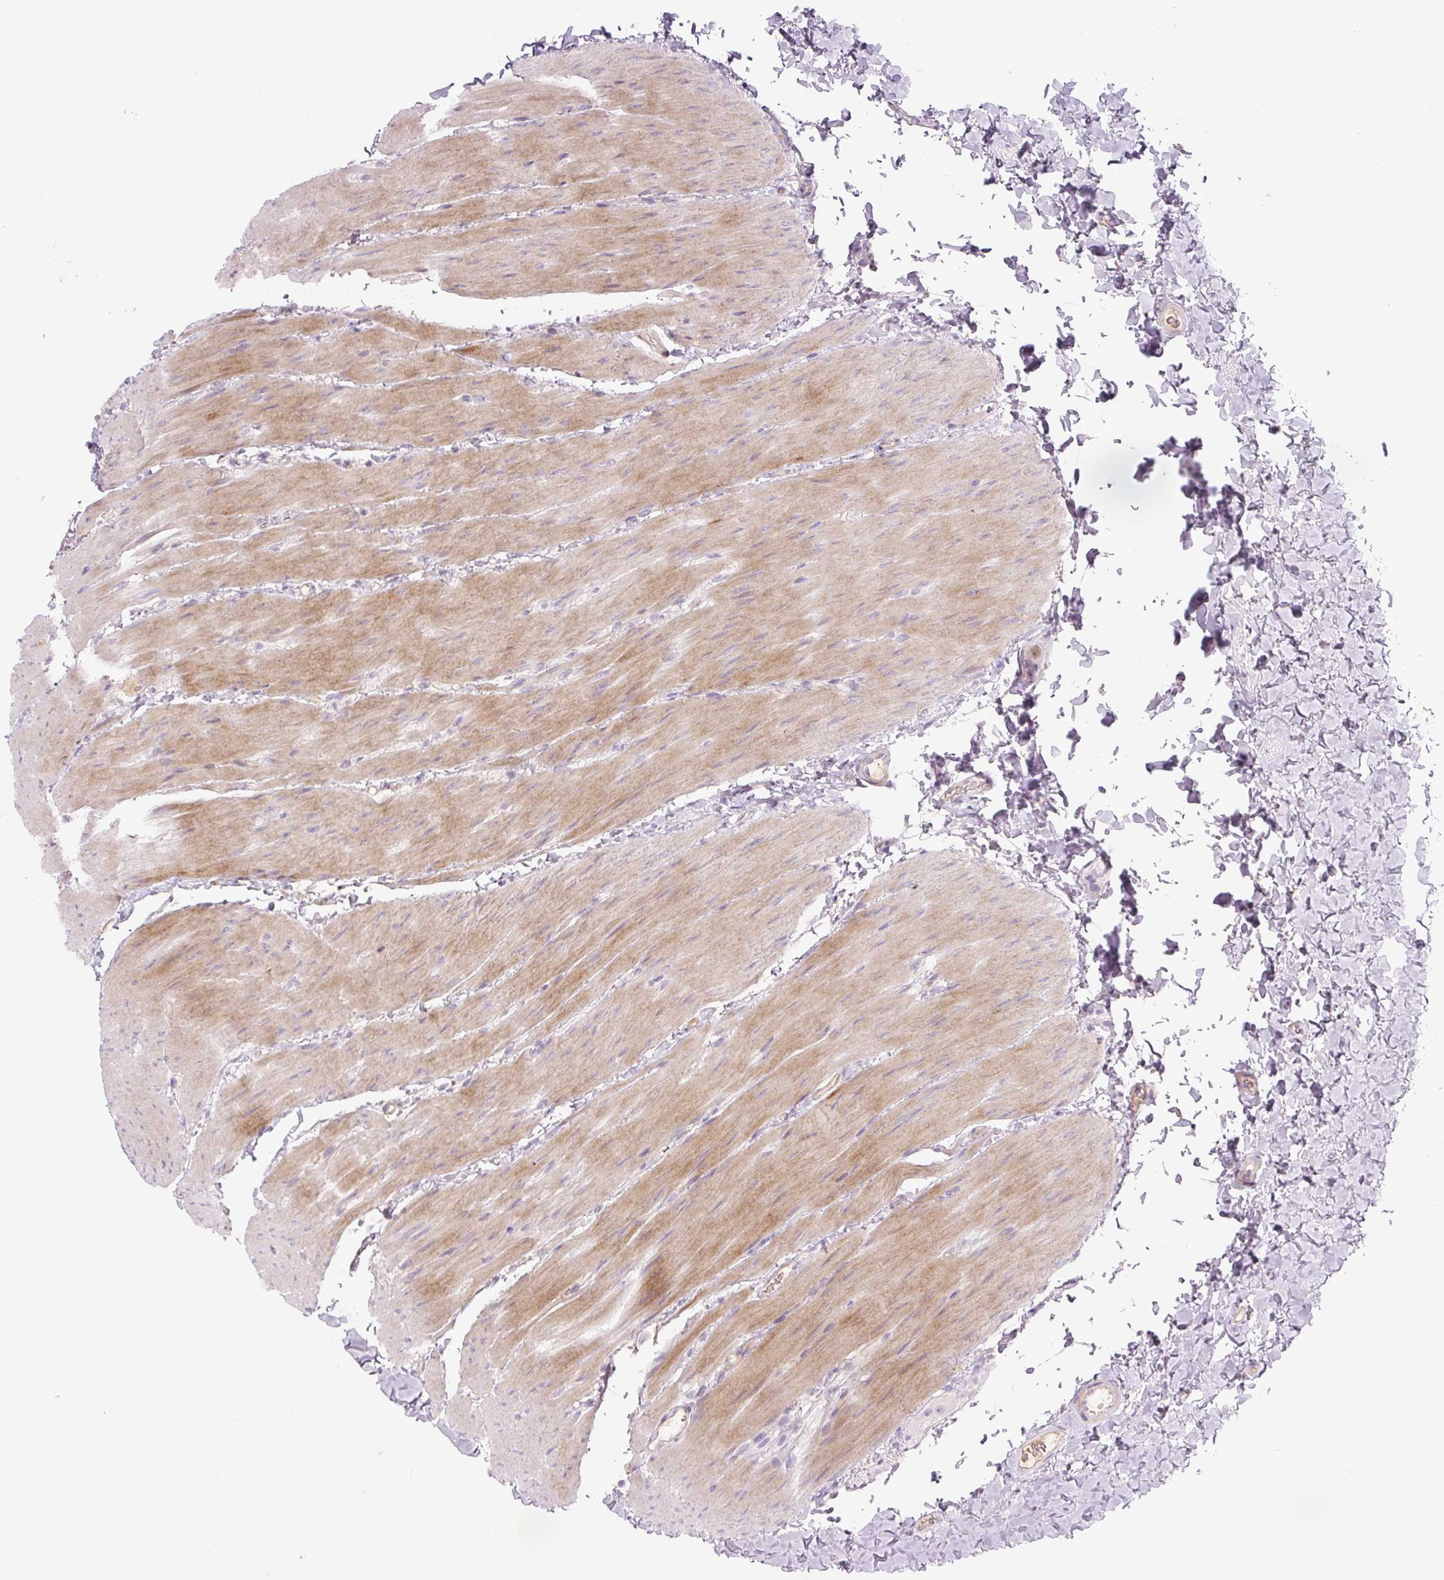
{"staining": {"intensity": "weak", "quantity": "25%-75%", "location": "cytoplasmic/membranous"}, "tissue": "colon", "cell_type": "Endothelial cells", "image_type": "normal", "snomed": [{"axis": "morphology", "description": "Normal tissue, NOS"}, {"axis": "topography", "description": "Colon"}], "caption": "The photomicrograph demonstrates a brown stain indicating the presence of a protein in the cytoplasmic/membranous of endothelial cells in colon.", "gene": "PRM1", "patient": {"sex": "male", "age": 46}}